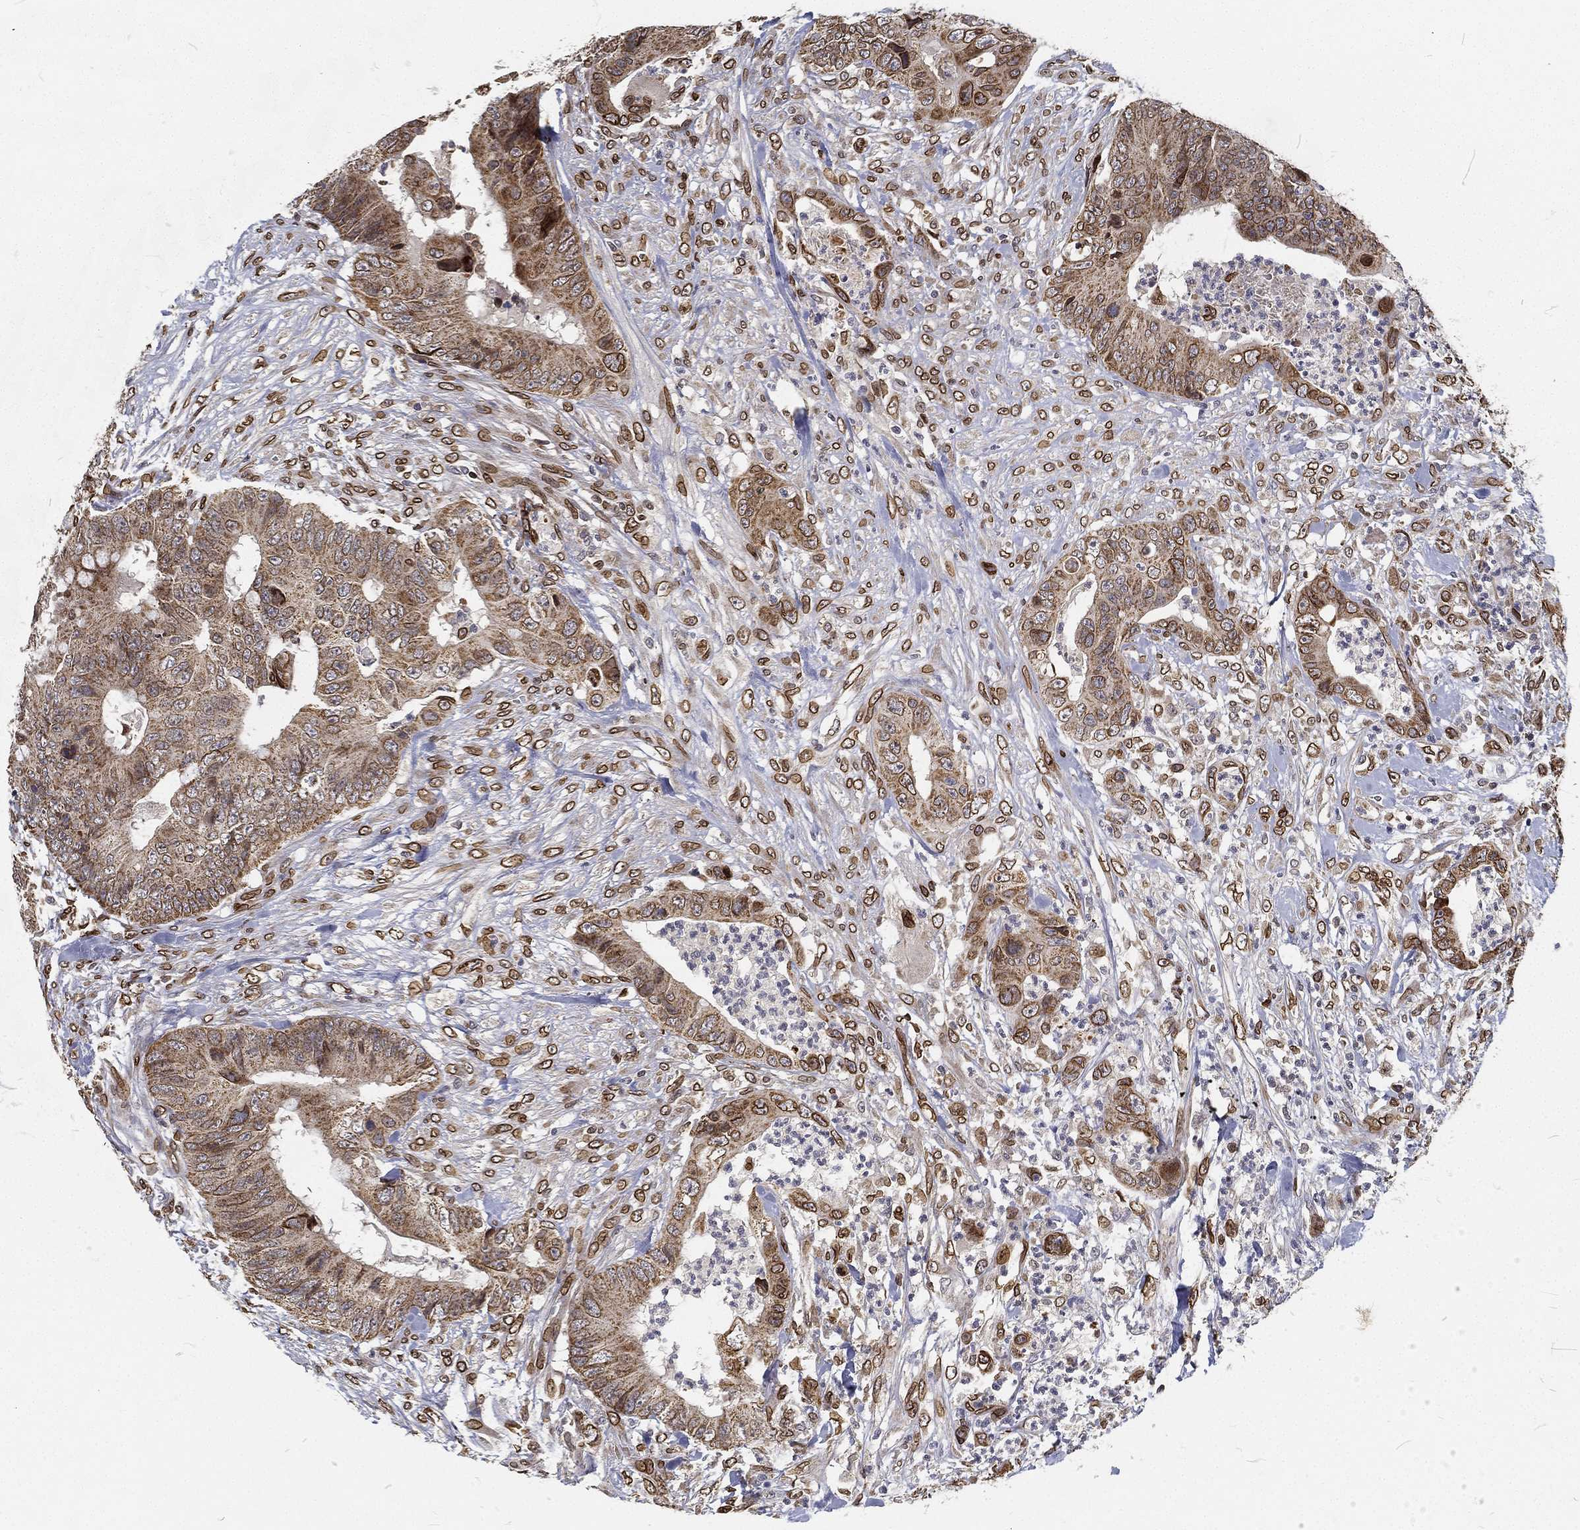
{"staining": {"intensity": "moderate", "quantity": "25%-75%", "location": "cytoplasmic/membranous,nuclear"}, "tissue": "colorectal cancer", "cell_type": "Tumor cells", "image_type": "cancer", "snomed": [{"axis": "morphology", "description": "Adenocarcinoma, NOS"}, {"axis": "topography", "description": "Colon"}], "caption": "Immunohistochemistry (IHC) image of neoplastic tissue: colorectal cancer stained using IHC reveals medium levels of moderate protein expression localized specifically in the cytoplasmic/membranous and nuclear of tumor cells, appearing as a cytoplasmic/membranous and nuclear brown color.", "gene": "PALB2", "patient": {"sex": "male", "age": 84}}